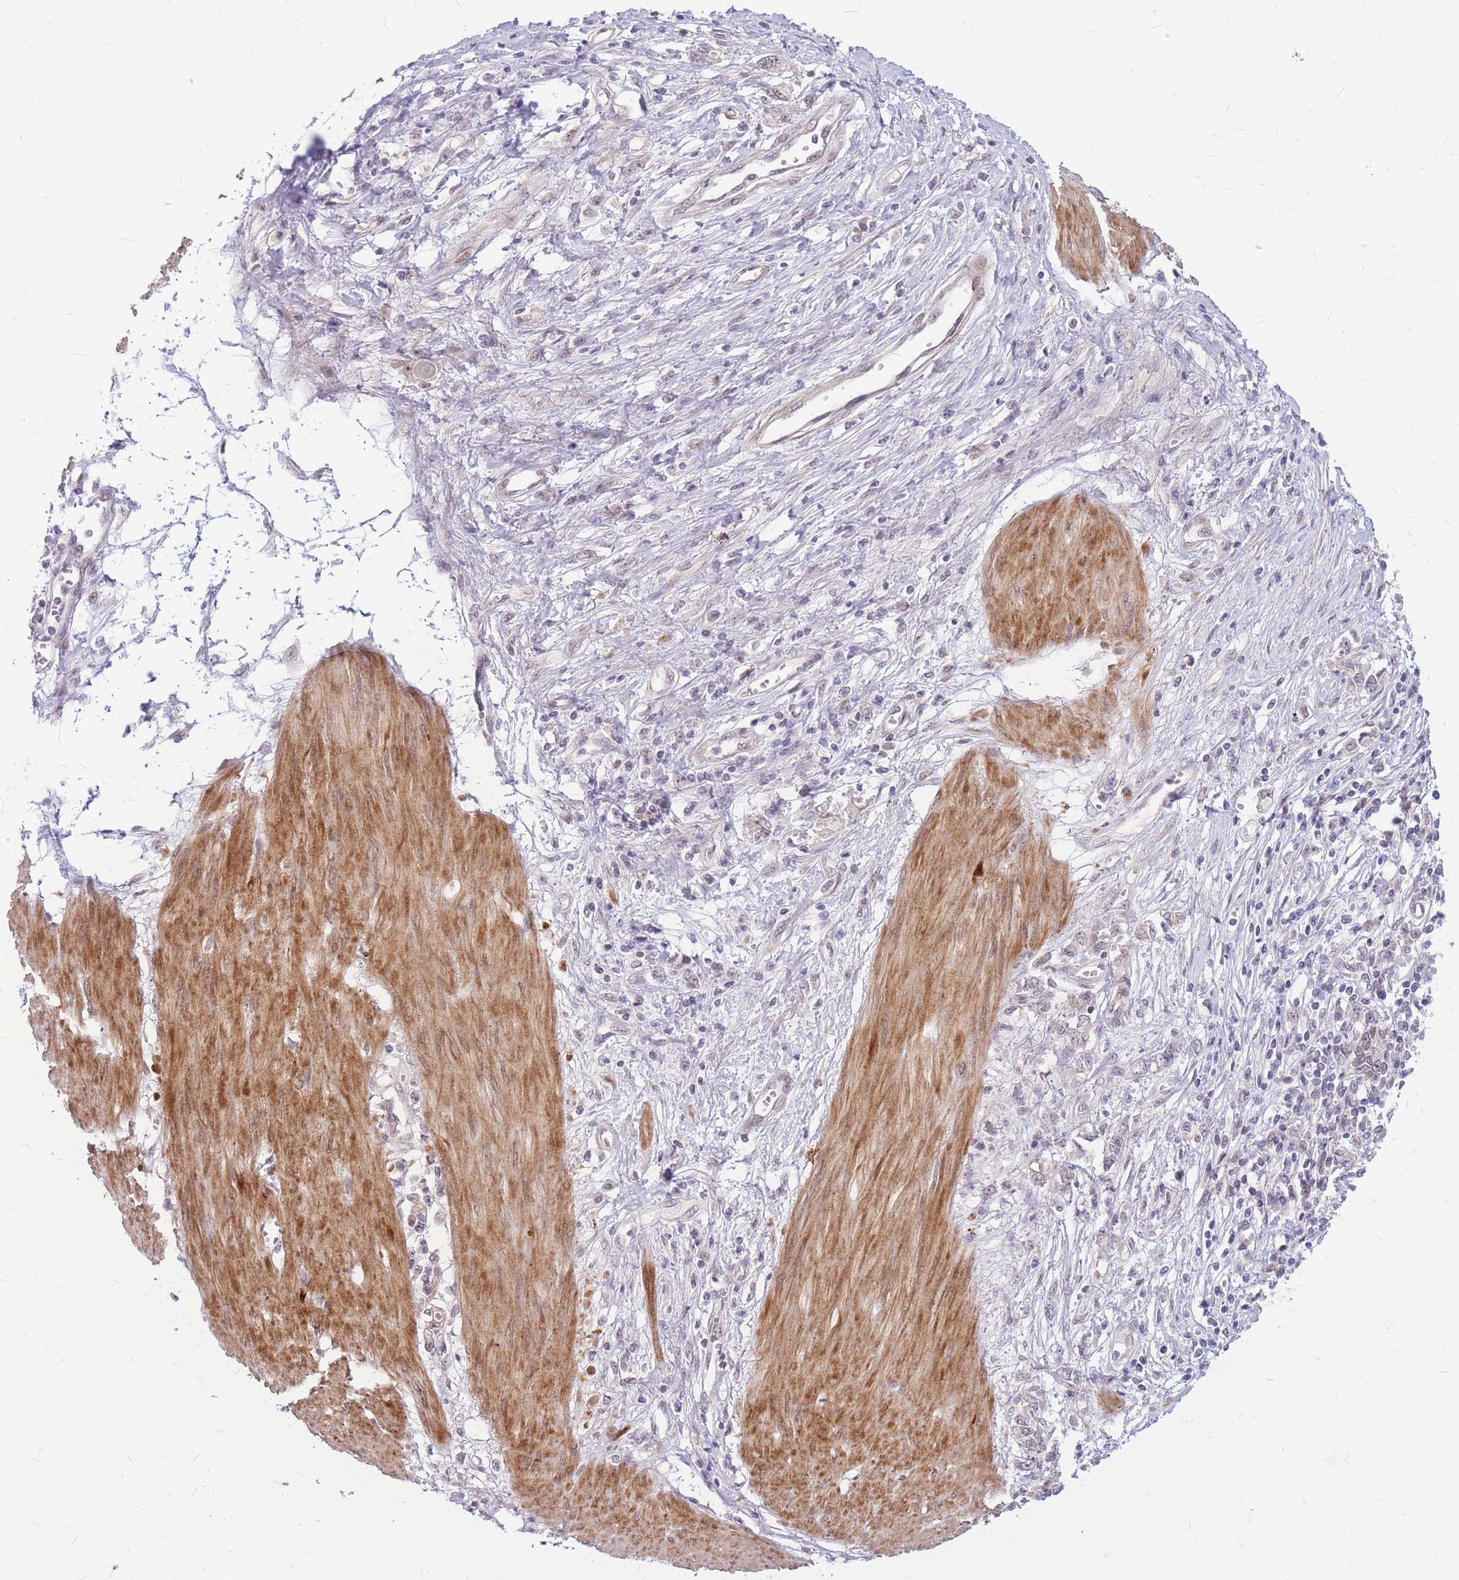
{"staining": {"intensity": "negative", "quantity": "none", "location": "none"}, "tissue": "stomach cancer", "cell_type": "Tumor cells", "image_type": "cancer", "snomed": [{"axis": "morphology", "description": "Adenocarcinoma, NOS"}, {"axis": "topography", "description": "Stomach"}], "caption": "High power microscopy image of an immunohistochemistry (IHC) image of stomach adenocarcinoma, revealing no significant staining in tumor cells.", "gene": "ERCC2", "patient": {"sex": "female", "age": 76}}